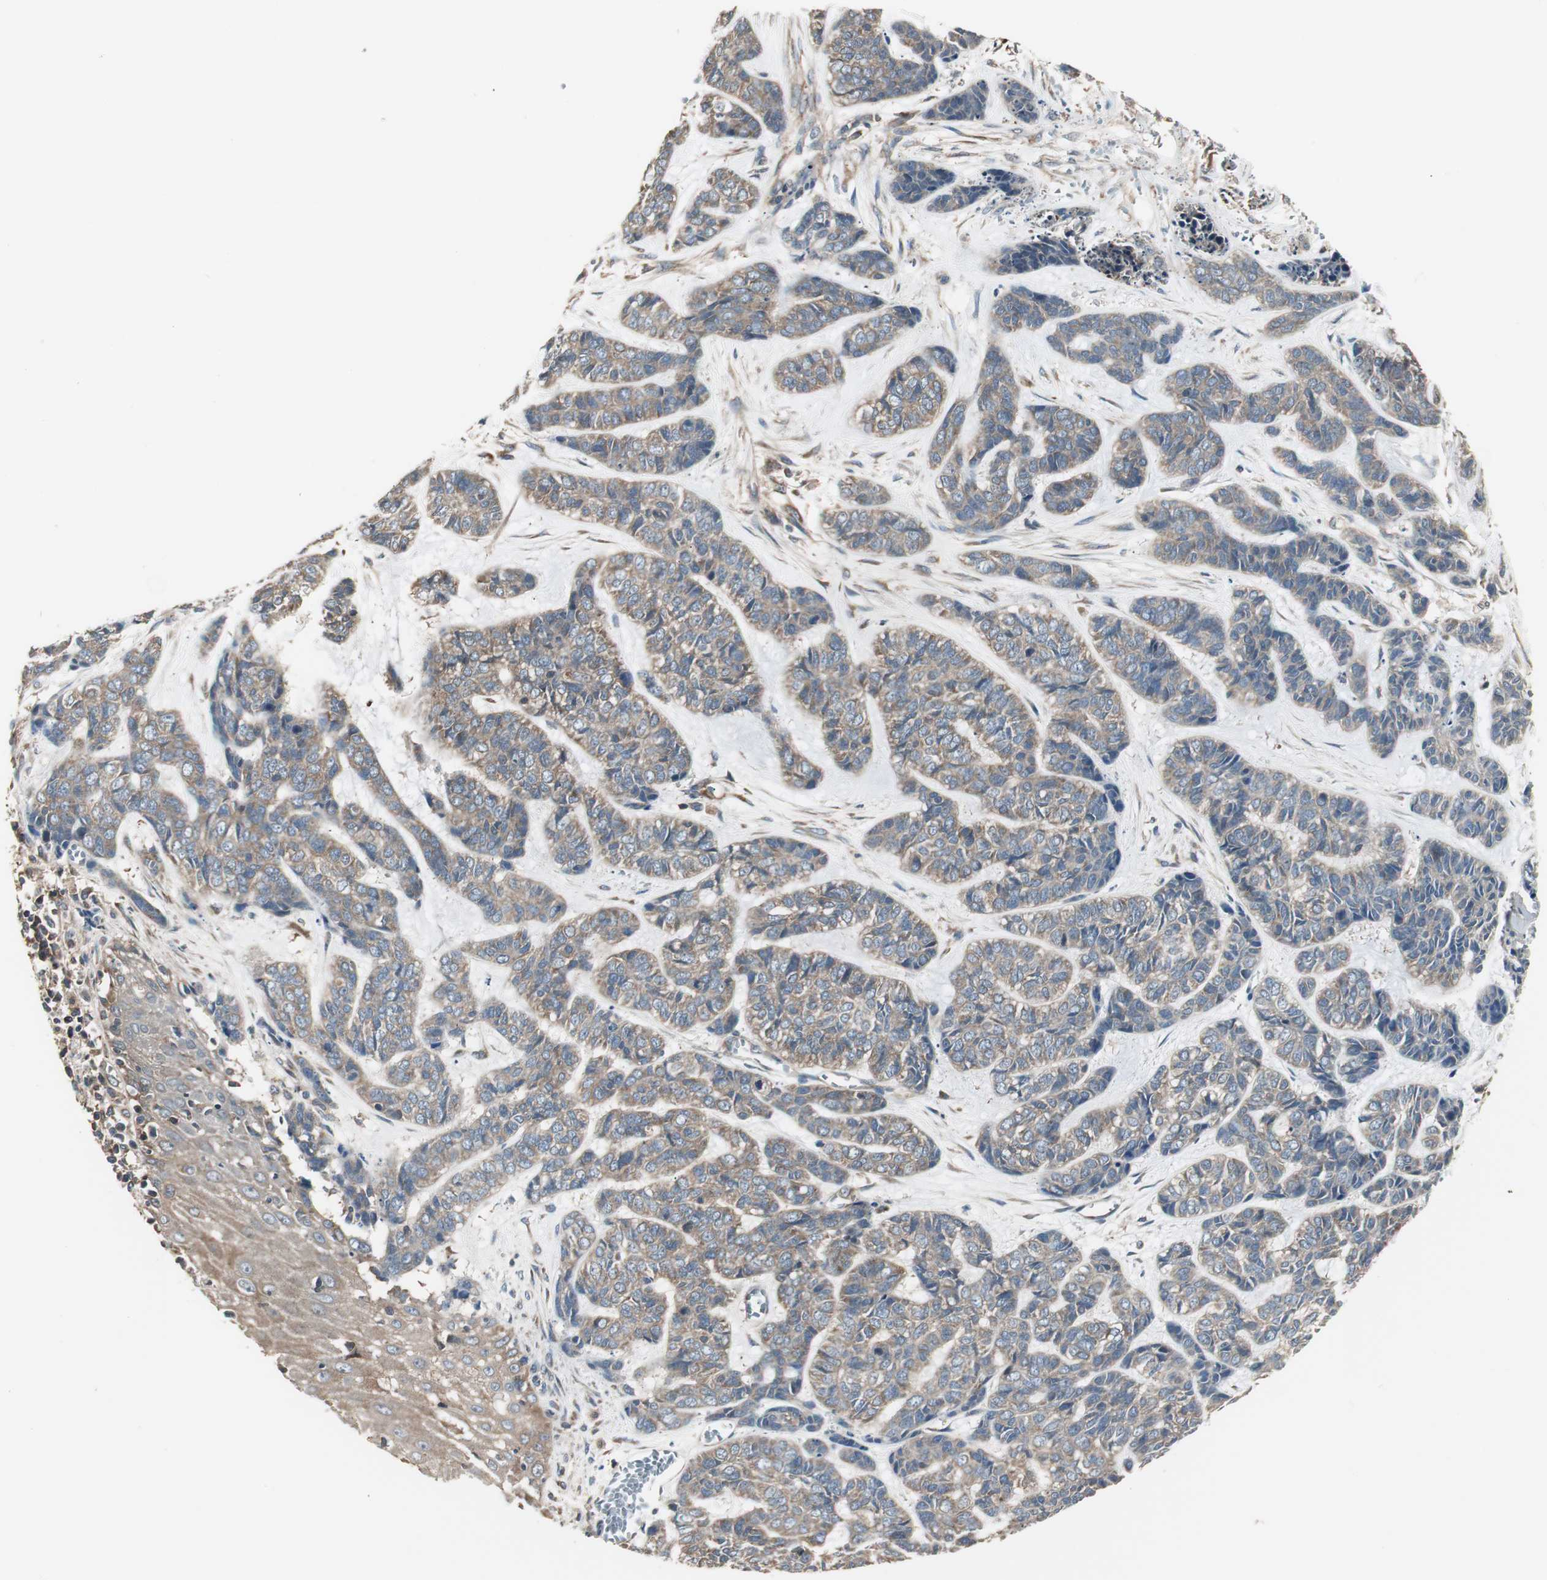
{"staining": {"intensity": "weak", "quantity": ">75%", "location": "cytoplasmic/membranous"}, "tissue": "skin cancer", "cell_type": "Tumor cells", "image_type": "cancer", "snomed": [{"axis": "morphology", "description": "Basal cell carcinoma"}, {"axis": "topography", "description": "Skin"}], "caption": "Protein analysis of skin cancer tissue exhibits weak cytoplasmic/membranous staining in approximately >75% of tumor cells. The protein is shown in brown color, while the nuclei are stained blue.", "gene": "CAPNS1", "patient": {"sex": "female", "age": 64}}